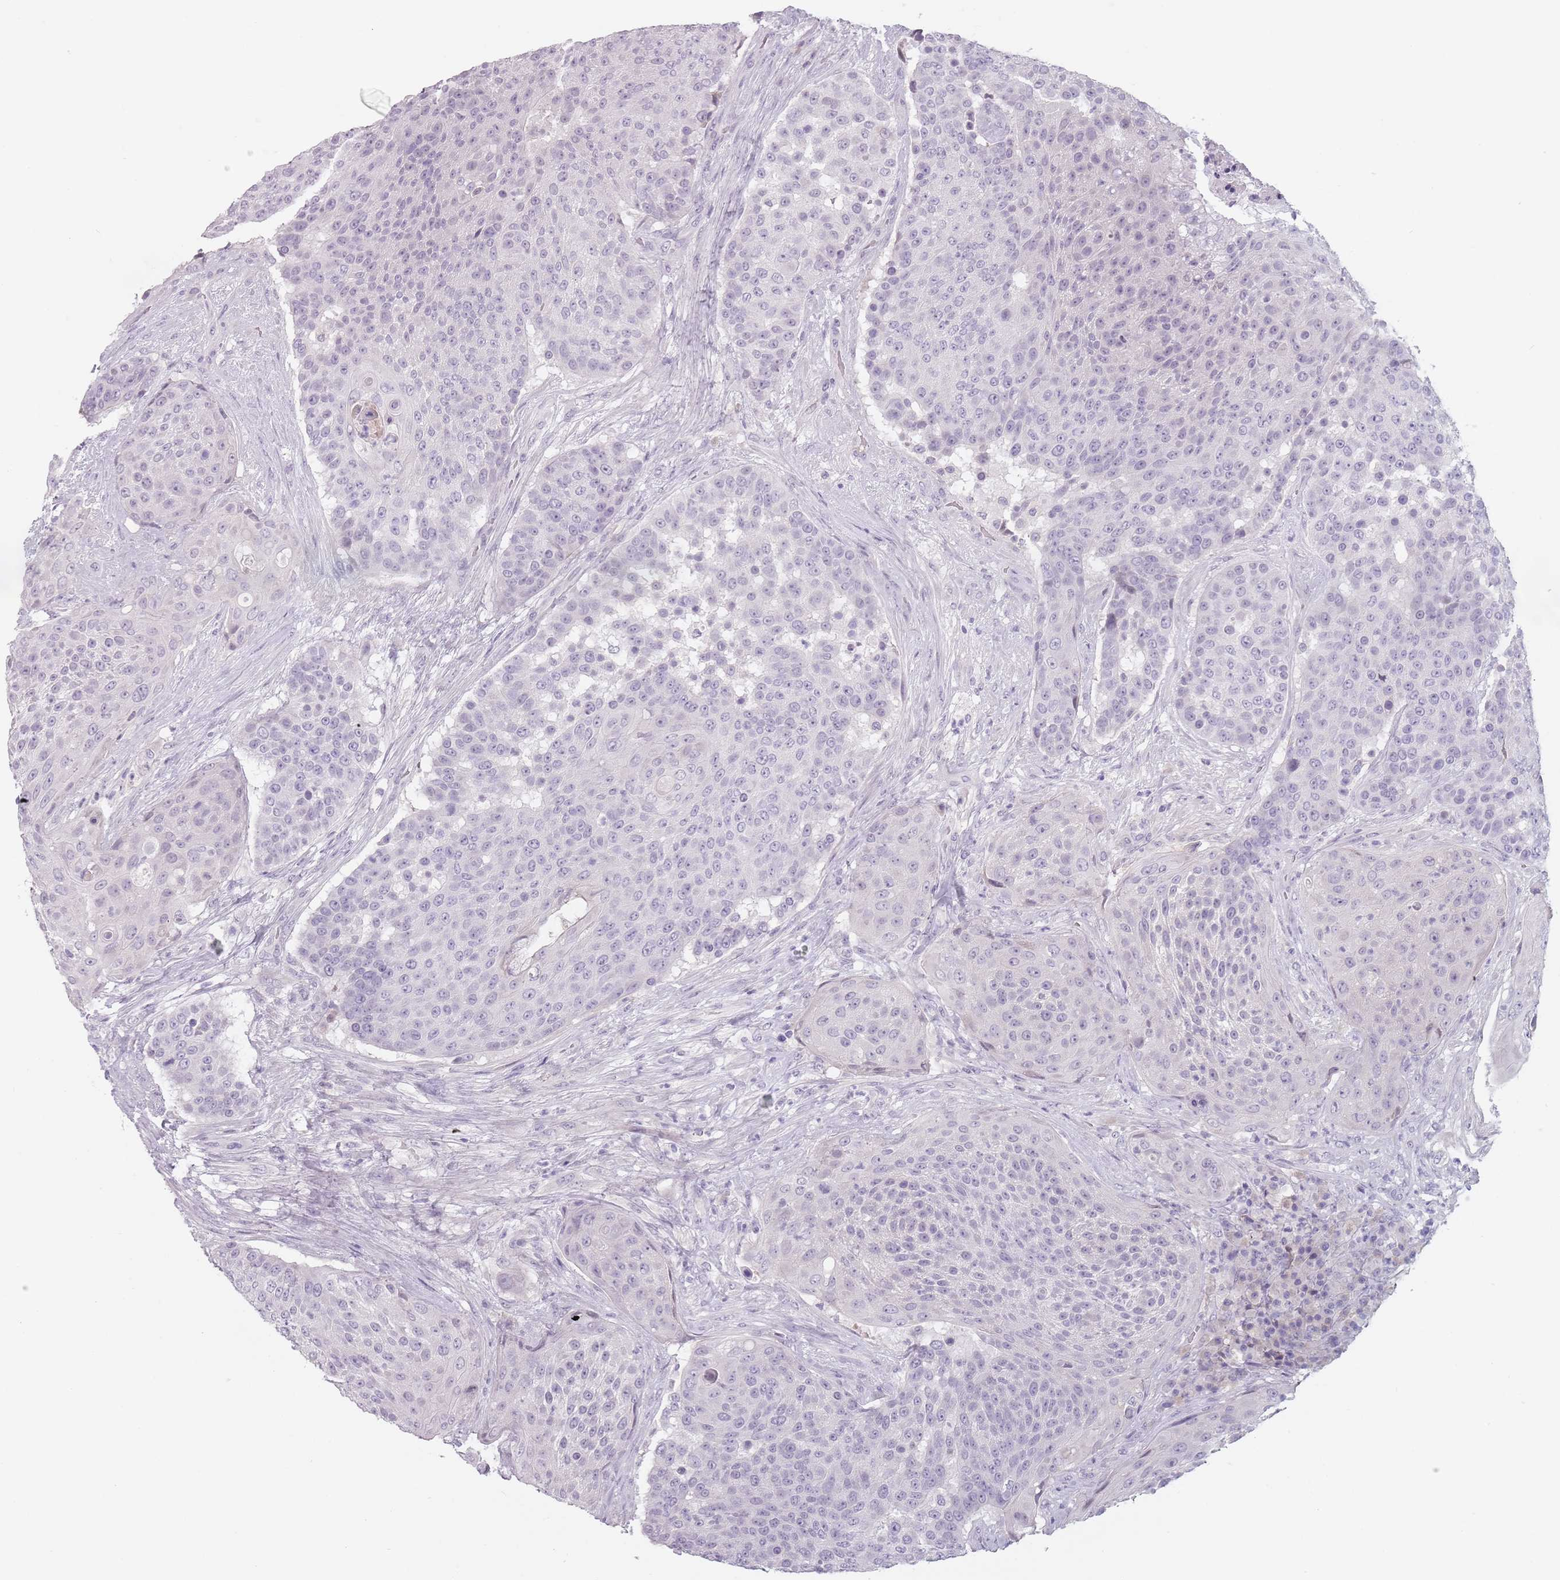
{"staining": {"intensity": "negative", "quantity": "none", "location": "none"}, "tissue": "urothelial cancer", "cell_type": "Tumor cells", "image_type": "cancer", "snomed": [{"axis": "morphology", "description": "Urothelial carcinoma, High grade"}, {"axis": "topography", "description": "Urinary bladder"}], "caption": "This is an immunohistochemistry (IHC) image of human high-grade urothelial carcinoma. There is no positivity in tumor cells.", "gene": "CEP19", "patient": {"sex": "female", "age": 63}}